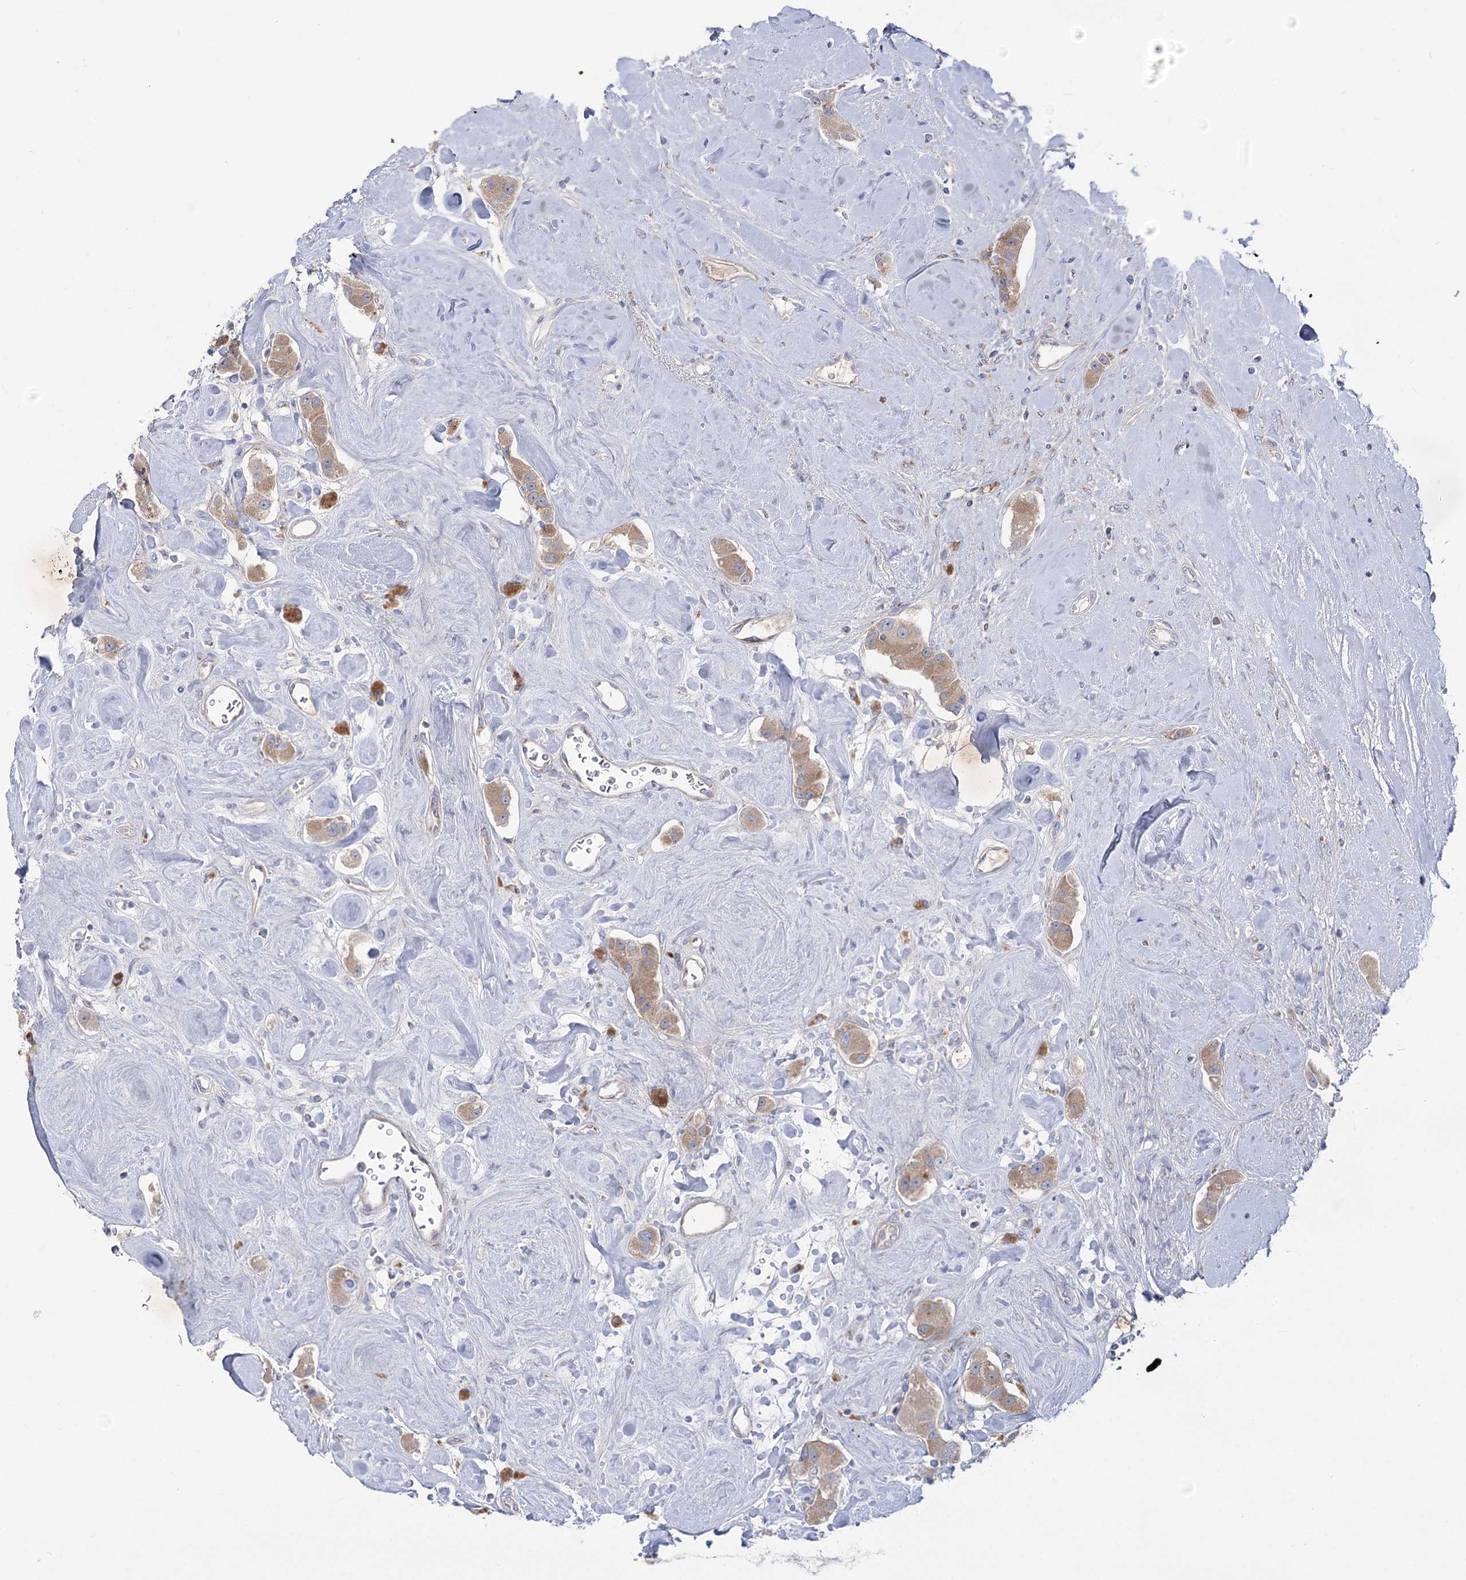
{"staining": {"intensity": "weak", "quantity": ">75%", "location": "cytoplasmic/membranous"}, "tissue": "carcinoid", "cell_type": "Tumor cells", "image_type": "cancer", "snomed": [{"axis": "morphology", "description": "Carcinoid, malignant, NOS"}, {"axis": "topography", "description": "Pancreas"}], "caption": "IHC (DAB (3,3'-diaminobenzidine)) staining of carcinoid displays weak cytoplasmic/membranous protein positivity in about >75% of tumor cells.", "gene": "GBF1", "patient": {"sex": "male", "age": 41}}